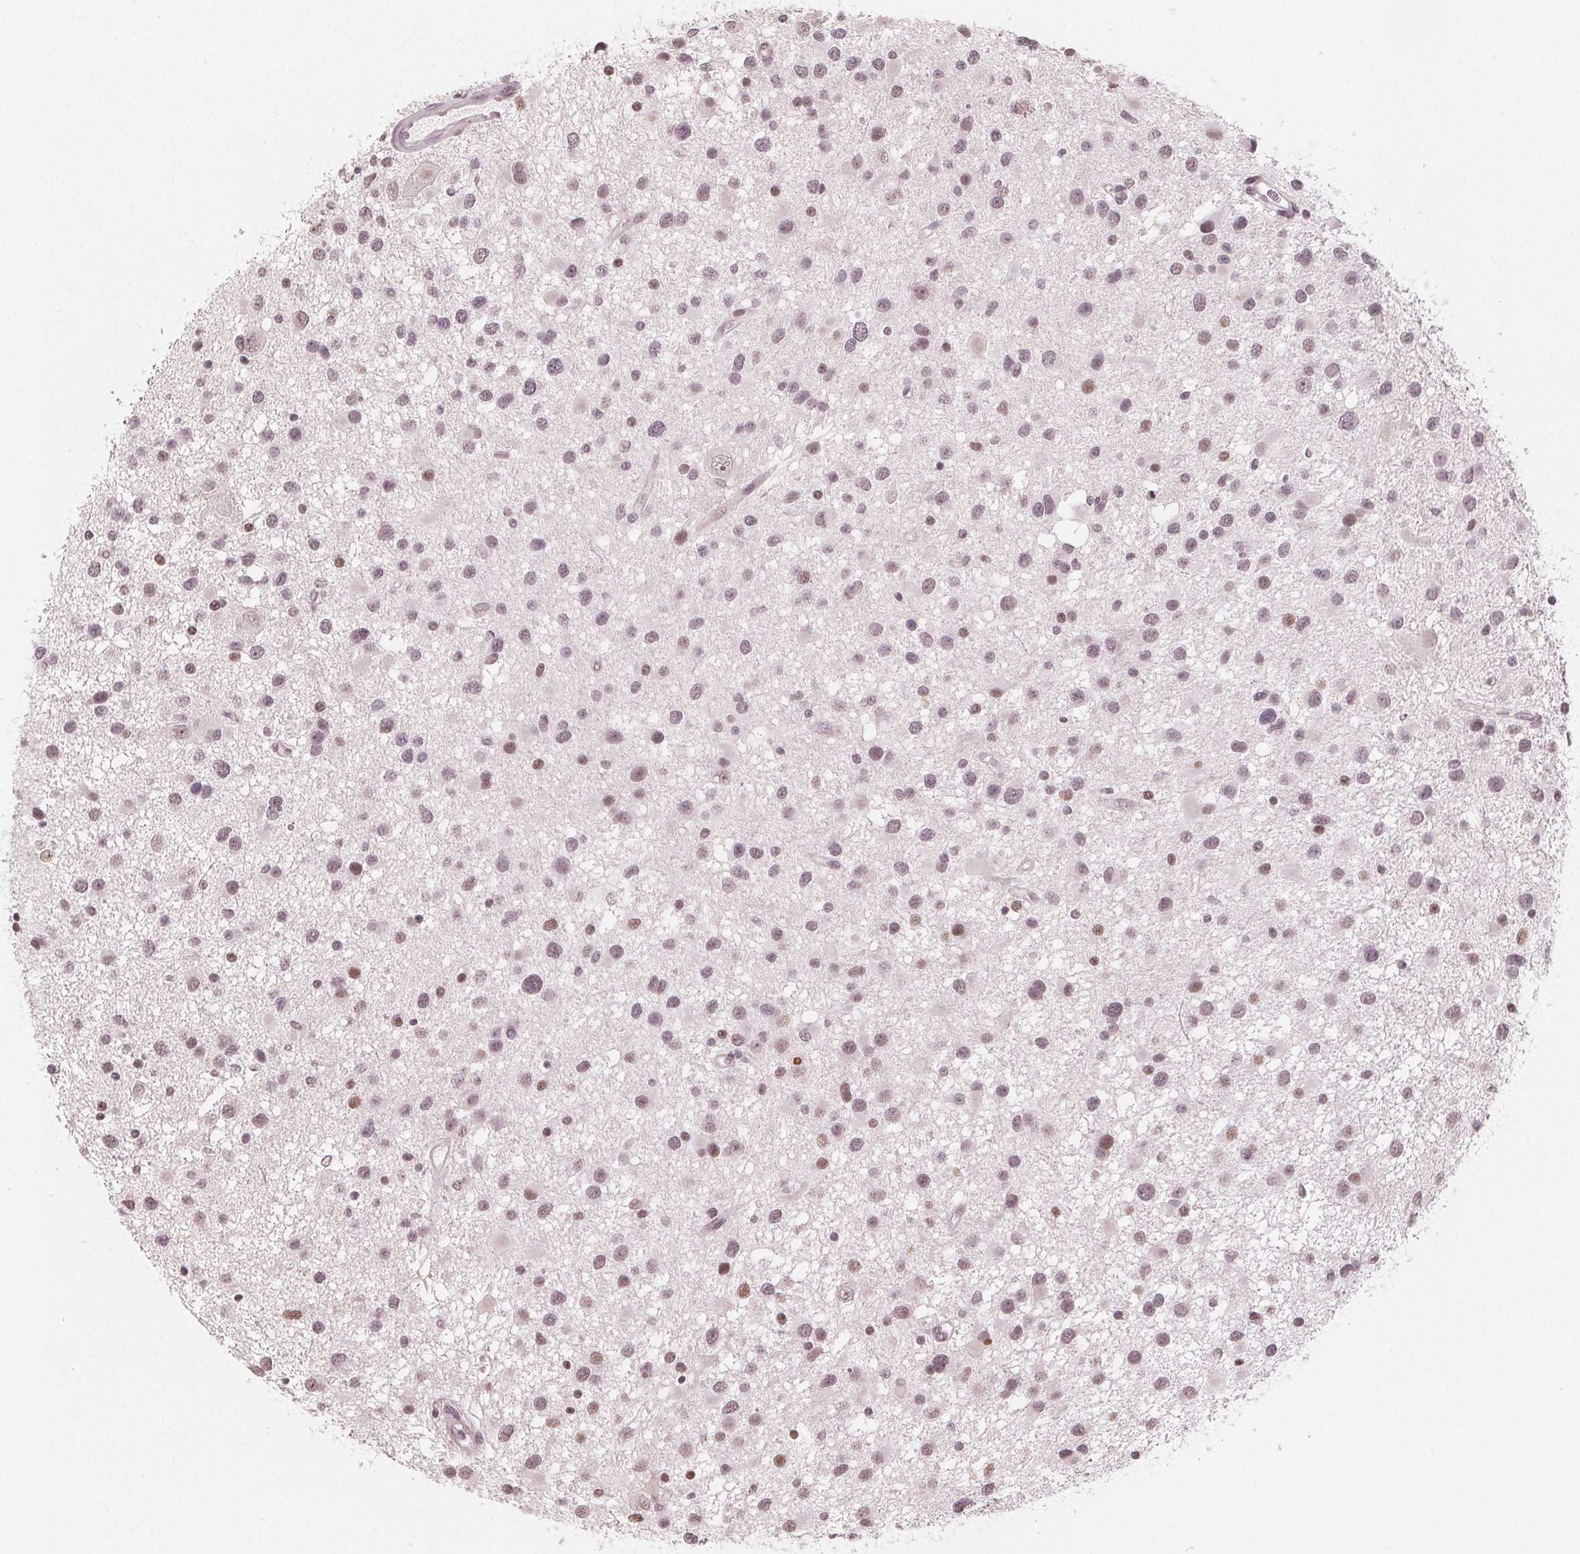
{"staining": {"intensity": "weak", "quantity": ">75%", "location": "nuclear"}, "tissue": "glioma", "cell_type": "Tumor cells", "image_type": "cancer", "snomed": [{"axis": "morphology", "description": "Glioma, malignant, Low grade"}, {"axis": "topography", "description": "Brain"}], "caption": "IHC histopathology image of human glioma stained for a protein (brown), which demonstrates low levels of weak nuclear positivity in about >75% of tumor cells.", "gene": "NUP210L", "patient": {"sex": "female", "age": 32}}